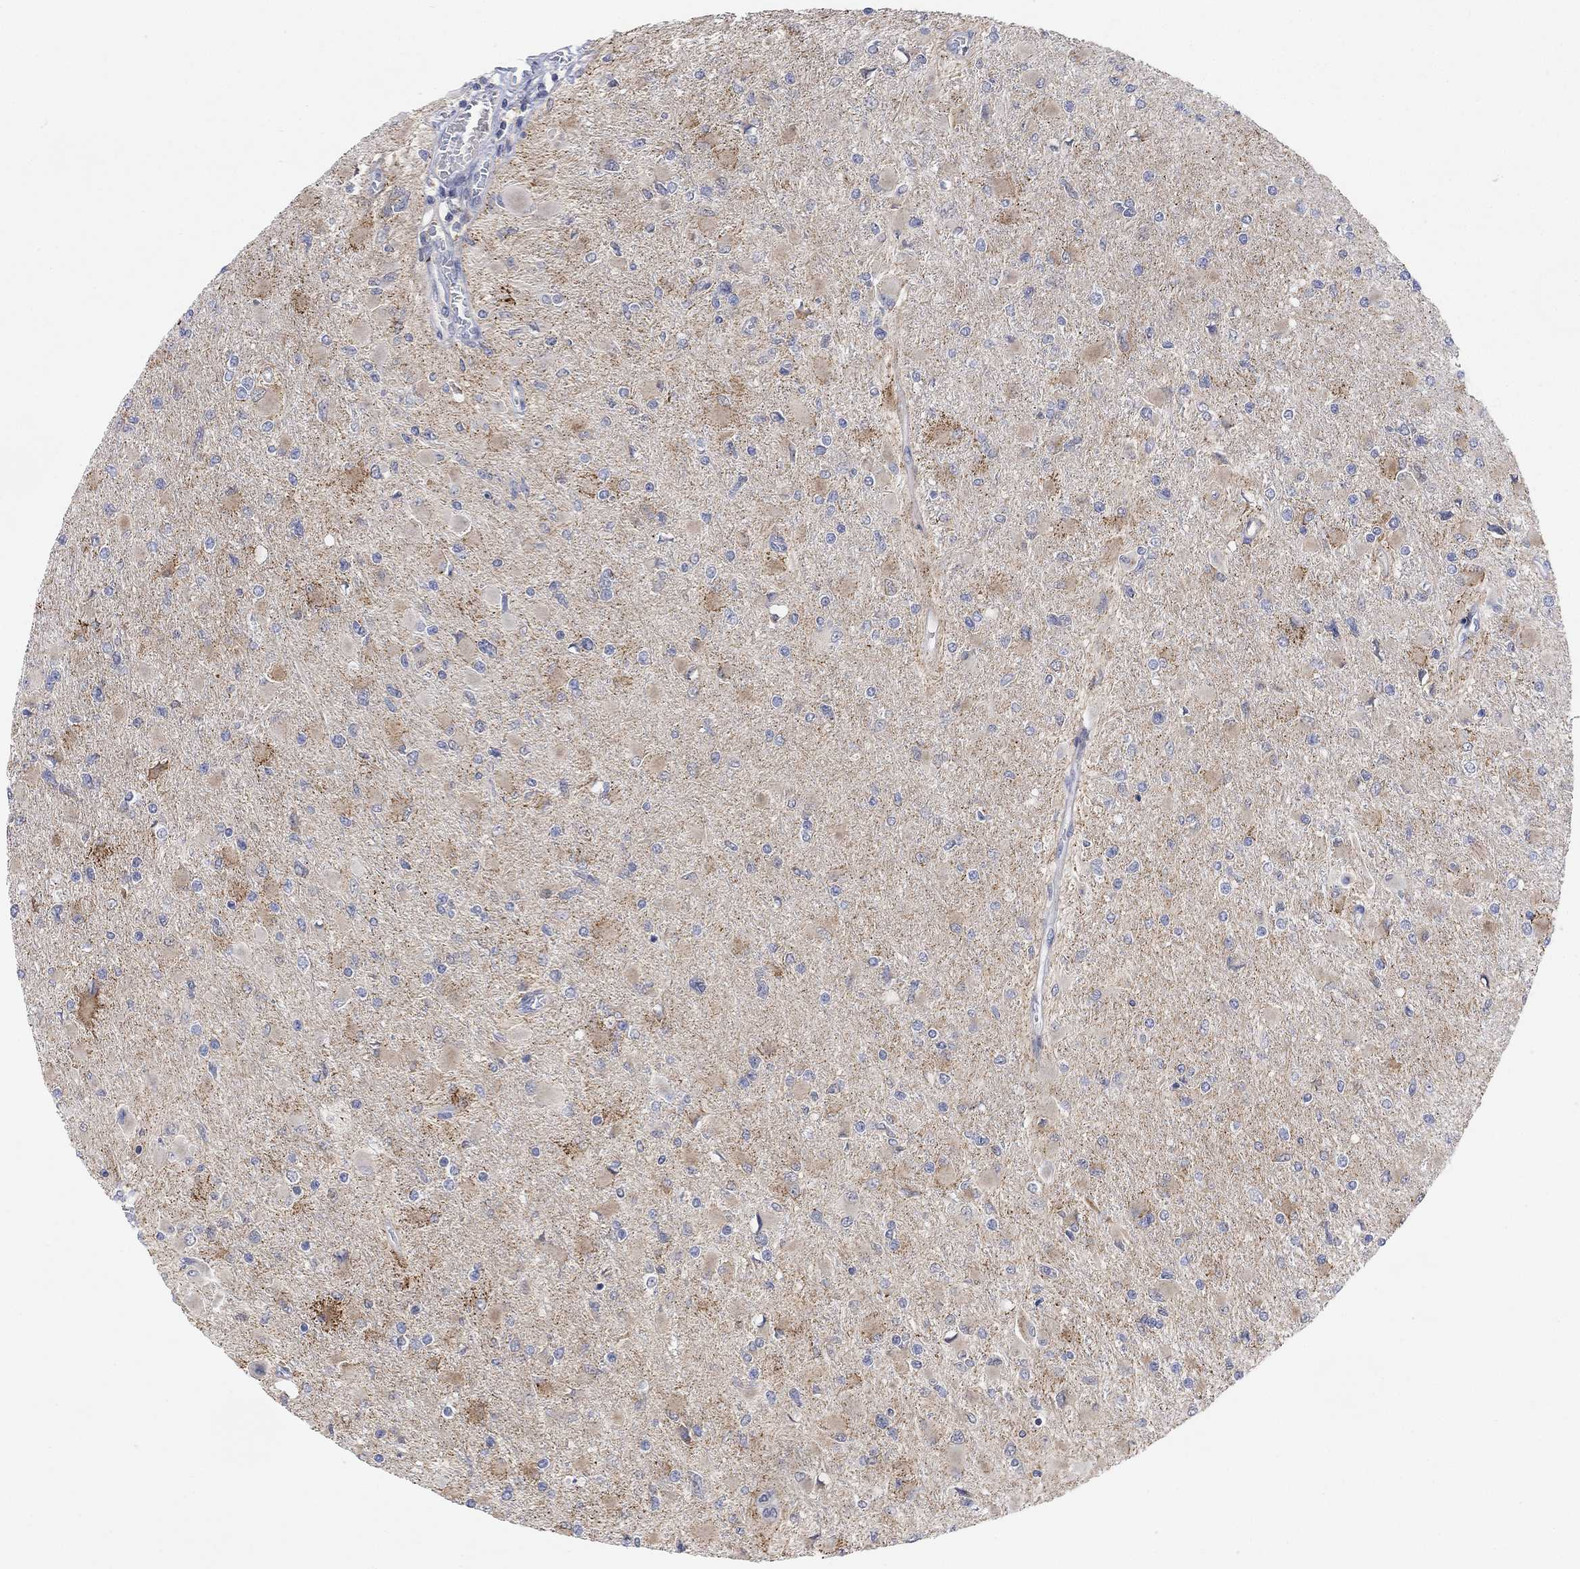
{"staining": {"intensity": "negative", "quantity": "none", "location": "none"}, "tissue": "glioma", "cell_type": "Tumor cells", "image_type": "cancer", "snomed": [{"axis": "morphology", "description": "Glioma, malignant, High grade"}, {"axis": "topography", "description": "Cerebral cortex"}], "caption": "This is an immunohistochemistry photomicrograph of human glioma. There is no expression in tumor cells.", "gene": "CNTF", "patient": {"sex": "female", "age": 36}}